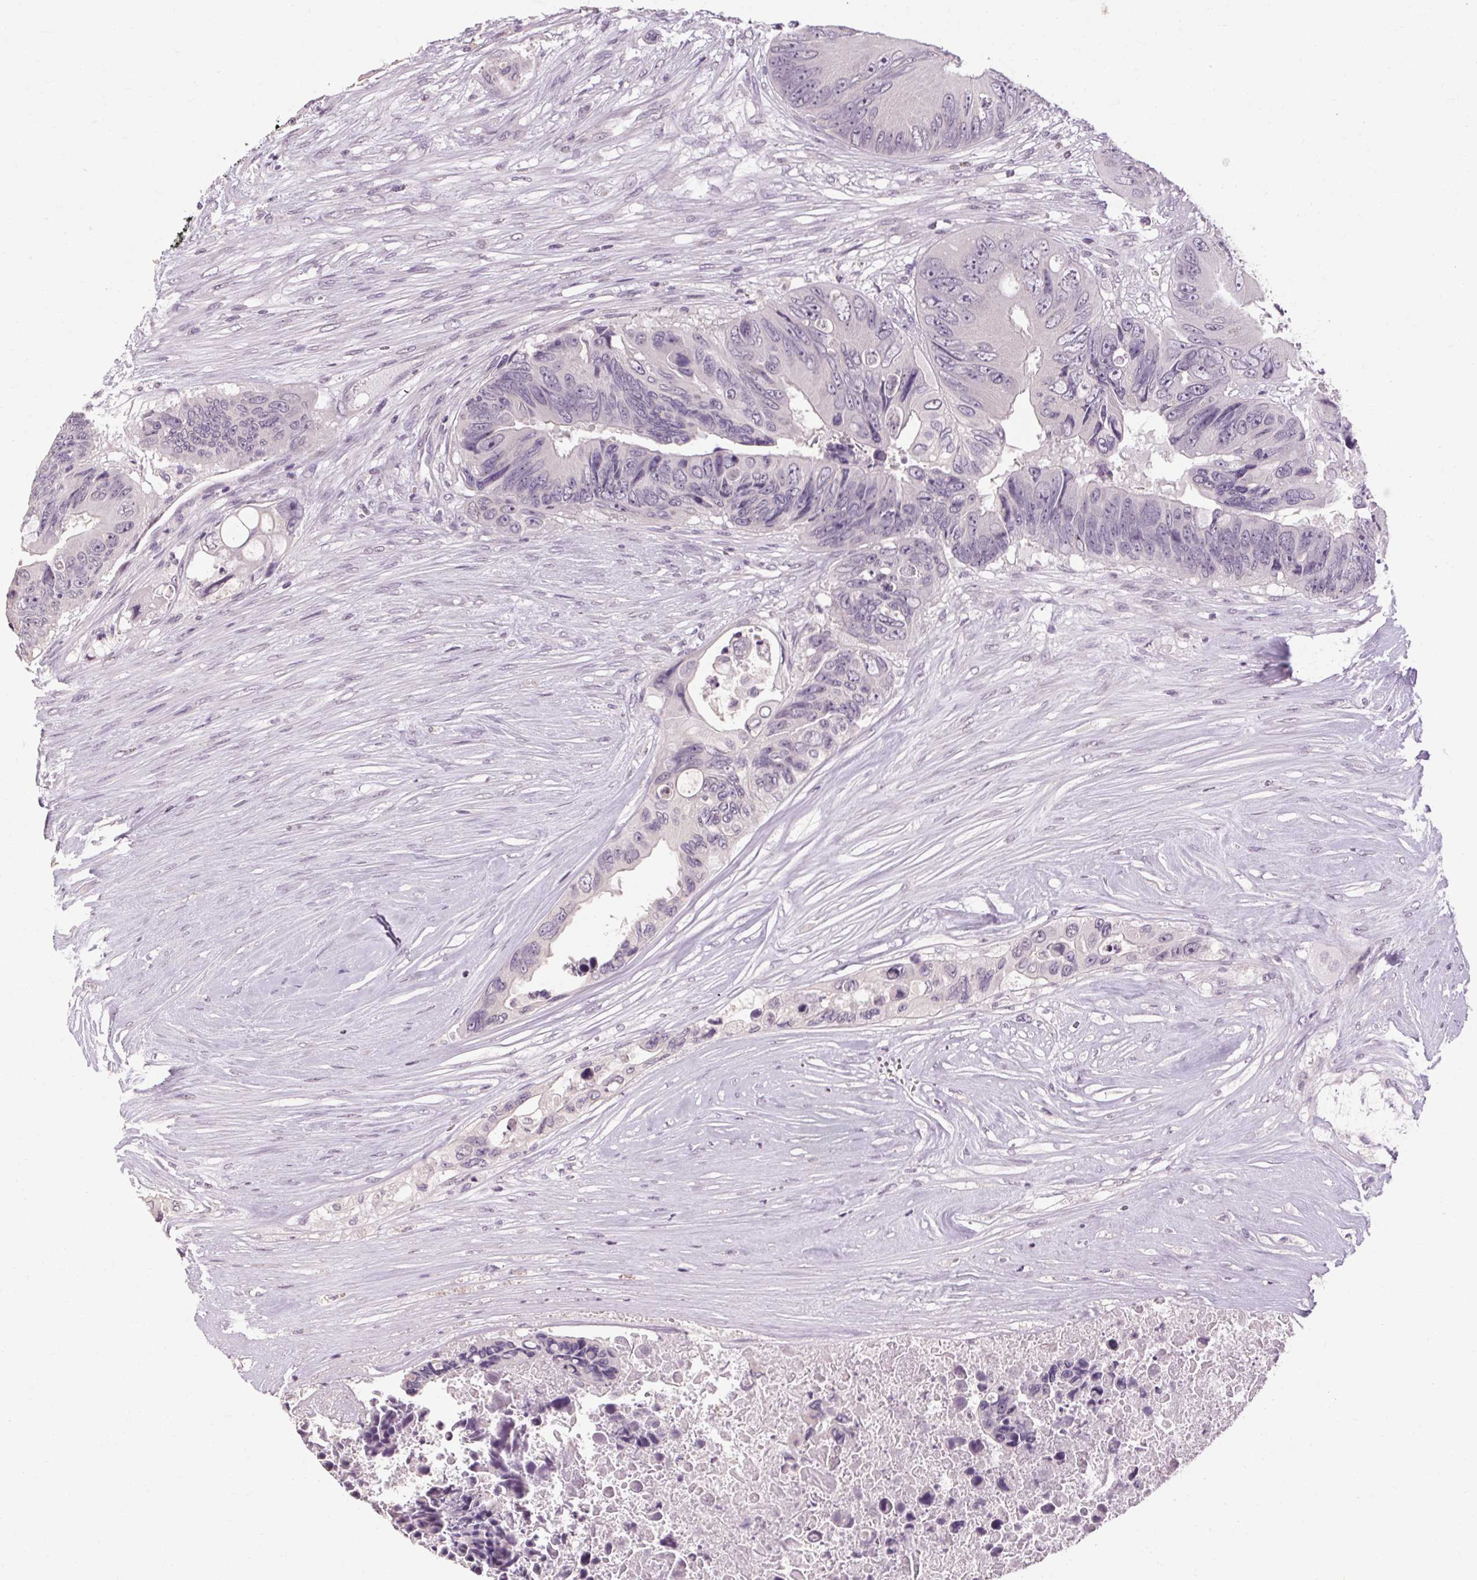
{"staining": {"intensity": "negative", "quantity": "none", "location": "none"}, "tissue": "colorectal cancer", "cell_type": "Tumor cells", "image_type": "cancer", "snomed": [{"axis": "morphology", "description": "Adenocarcinoma, NOS"}, {"axis": "topography", "description": "Colon"}], "caption": "IHC photomicrograph of human colorectal adenocarcinoma stained for a protein (brown), which shows no positivity in tumor cells.", "gene": "POMC", "patient": {"sex": "female", "age": 48}}